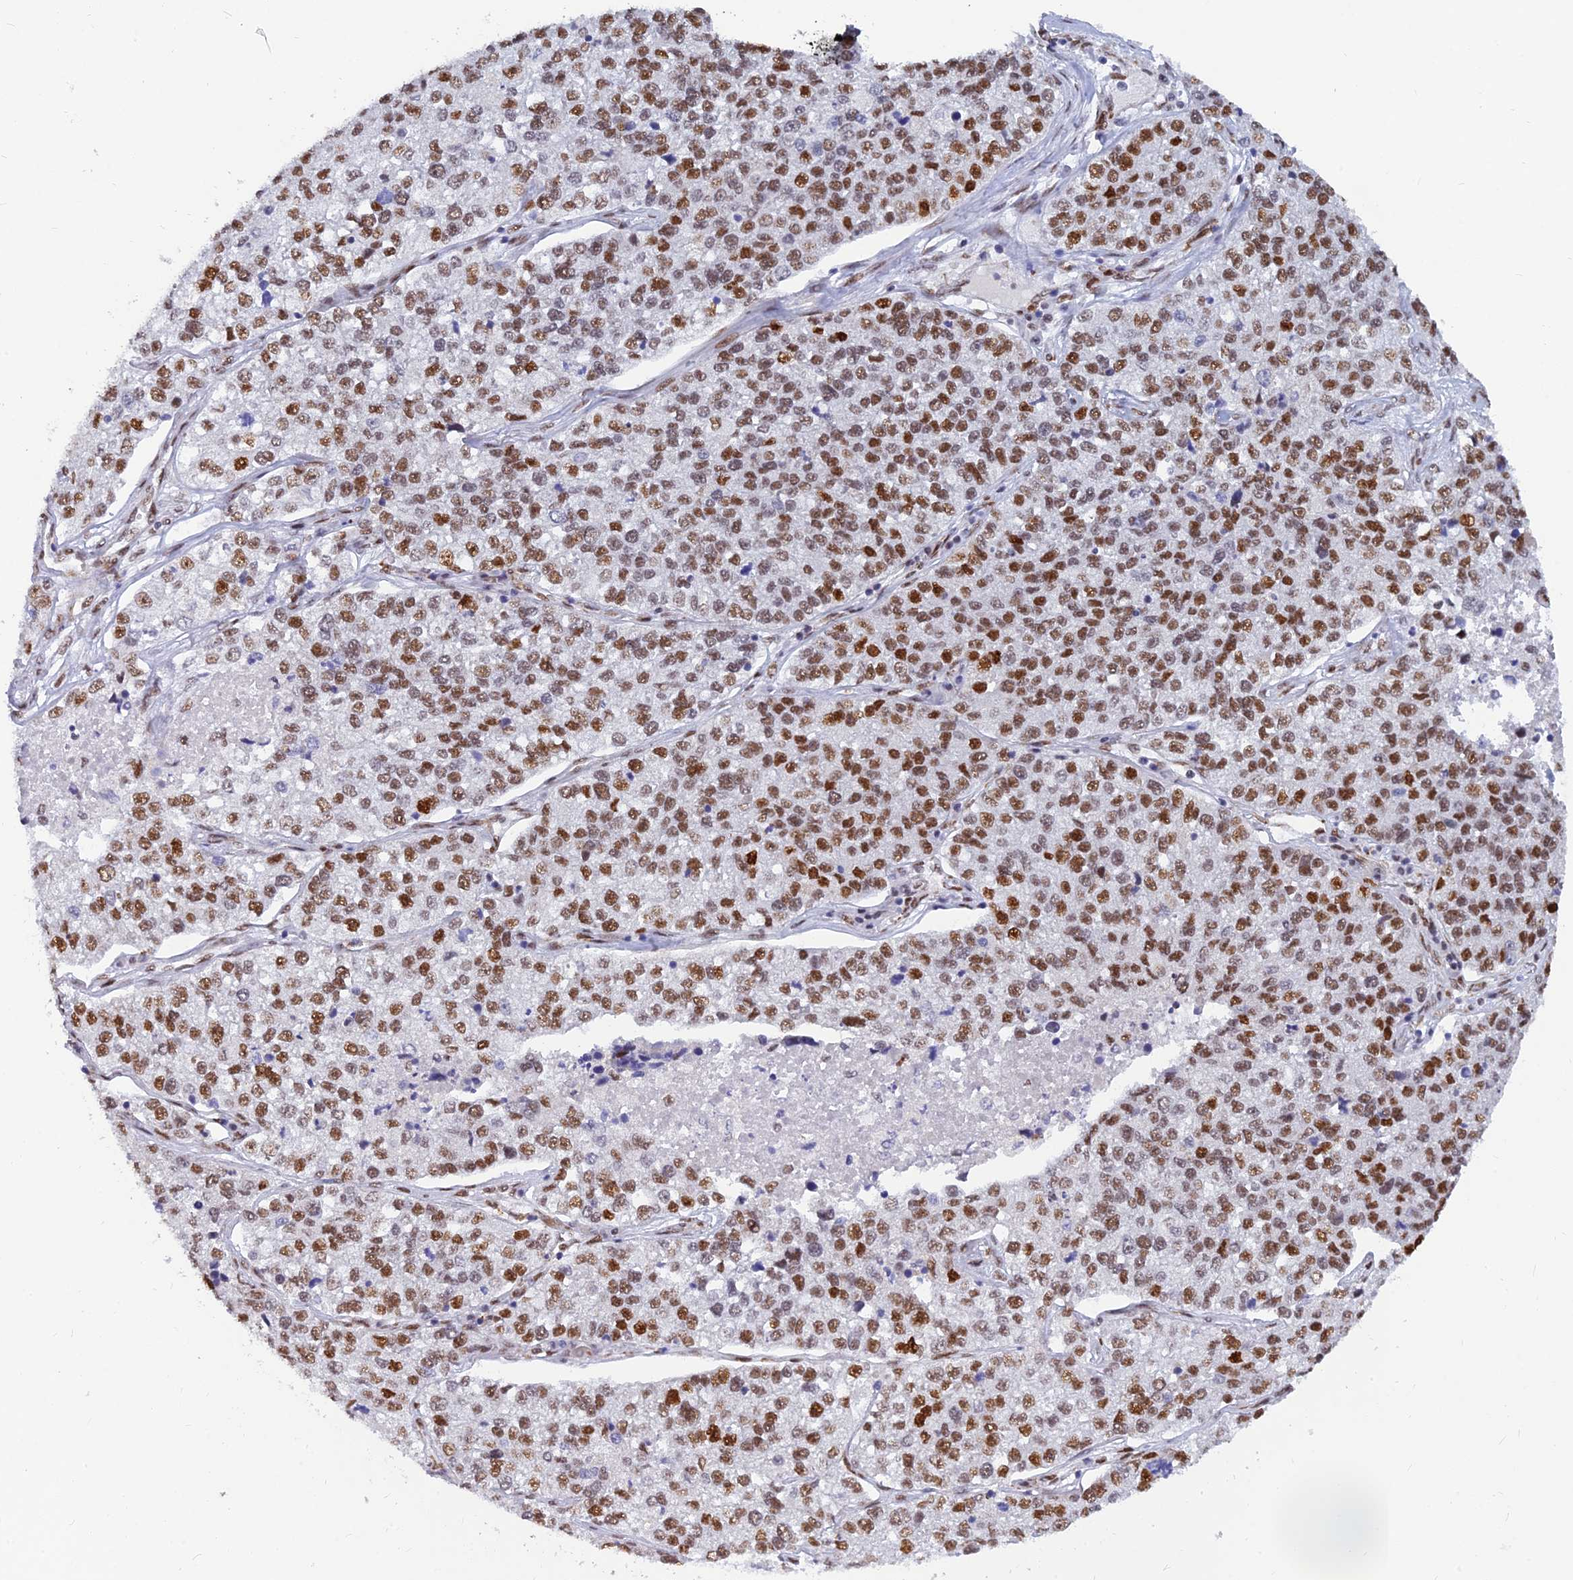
{"staining": {"intensity": "moderate", "quantity": ">75%", "location": "nuclear"}, "tissue": "lung cancer", "cell_type": "Tumor cells", "image_type": "cancer", "snomed": [{"axis": "morphology", "description": "Adenocarcinoma, NOS"}, {"axis": "topography", "description": "Lung"}], "caption": "The image shows staining of lung cancer (adenocarcinoma), revealing moderate nuclear protein positivity (brown color) within tumor cells.", "gene": "CLK4", "patient": {"sex": "male", "age": 49}}